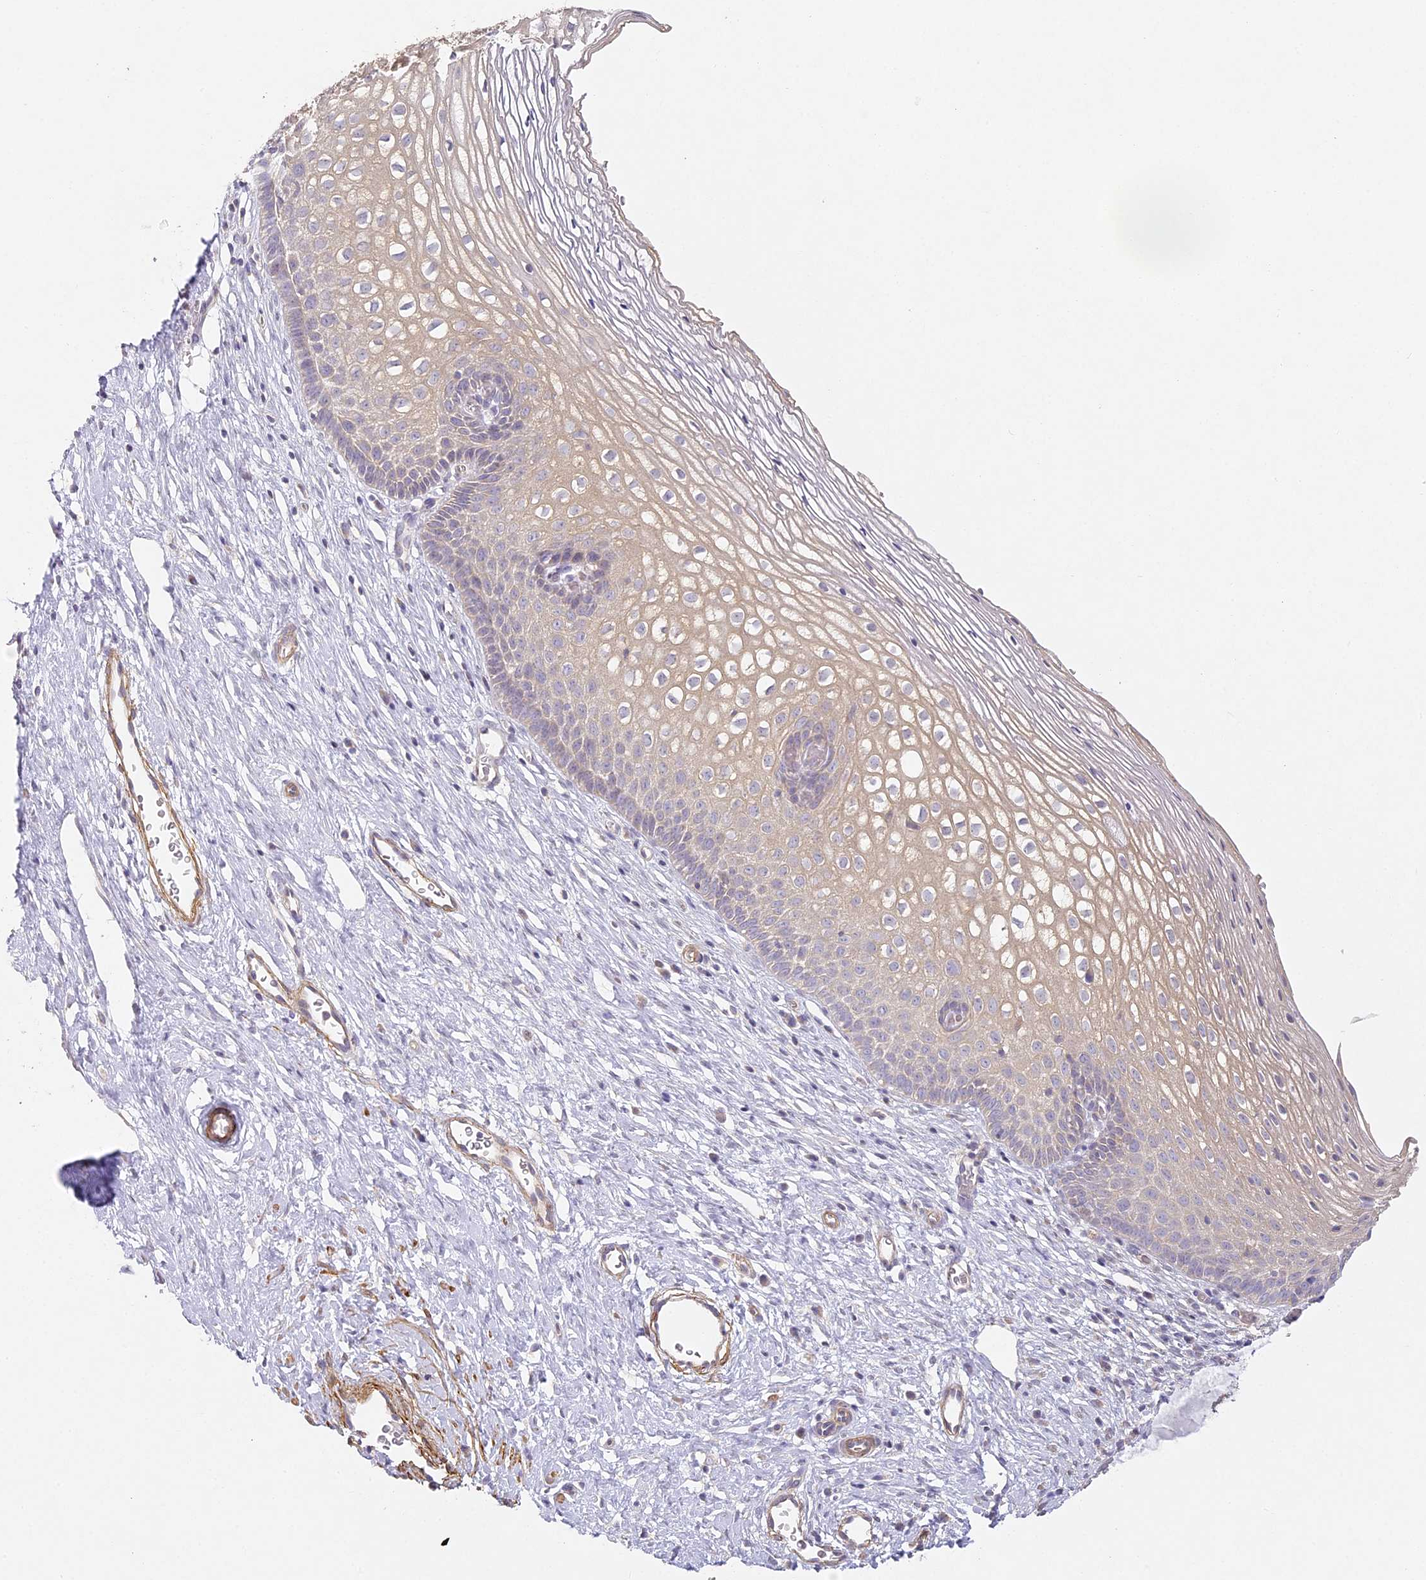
{"staining": {"intensity": "negative", "quantity": "none", "location": "none"}, "tissue": "cervix", "cell_type": "Glandular cells", "image_type": "normal", "snomed": [{"axis": "morphology", "description": "Normal tissue, NOS"}, {"axis": "topography", "description": "Cervix"}], "caption": "Unremarkable cervix was stained to show a protein in brown. There is no significant expression in glandular cells. (DAB (3,3'-diaminobenzidine) immunohistochemistry with hematoxylin counter stain).", "gene": "MED28", "patient": {"sex": "female", "age": 27}}